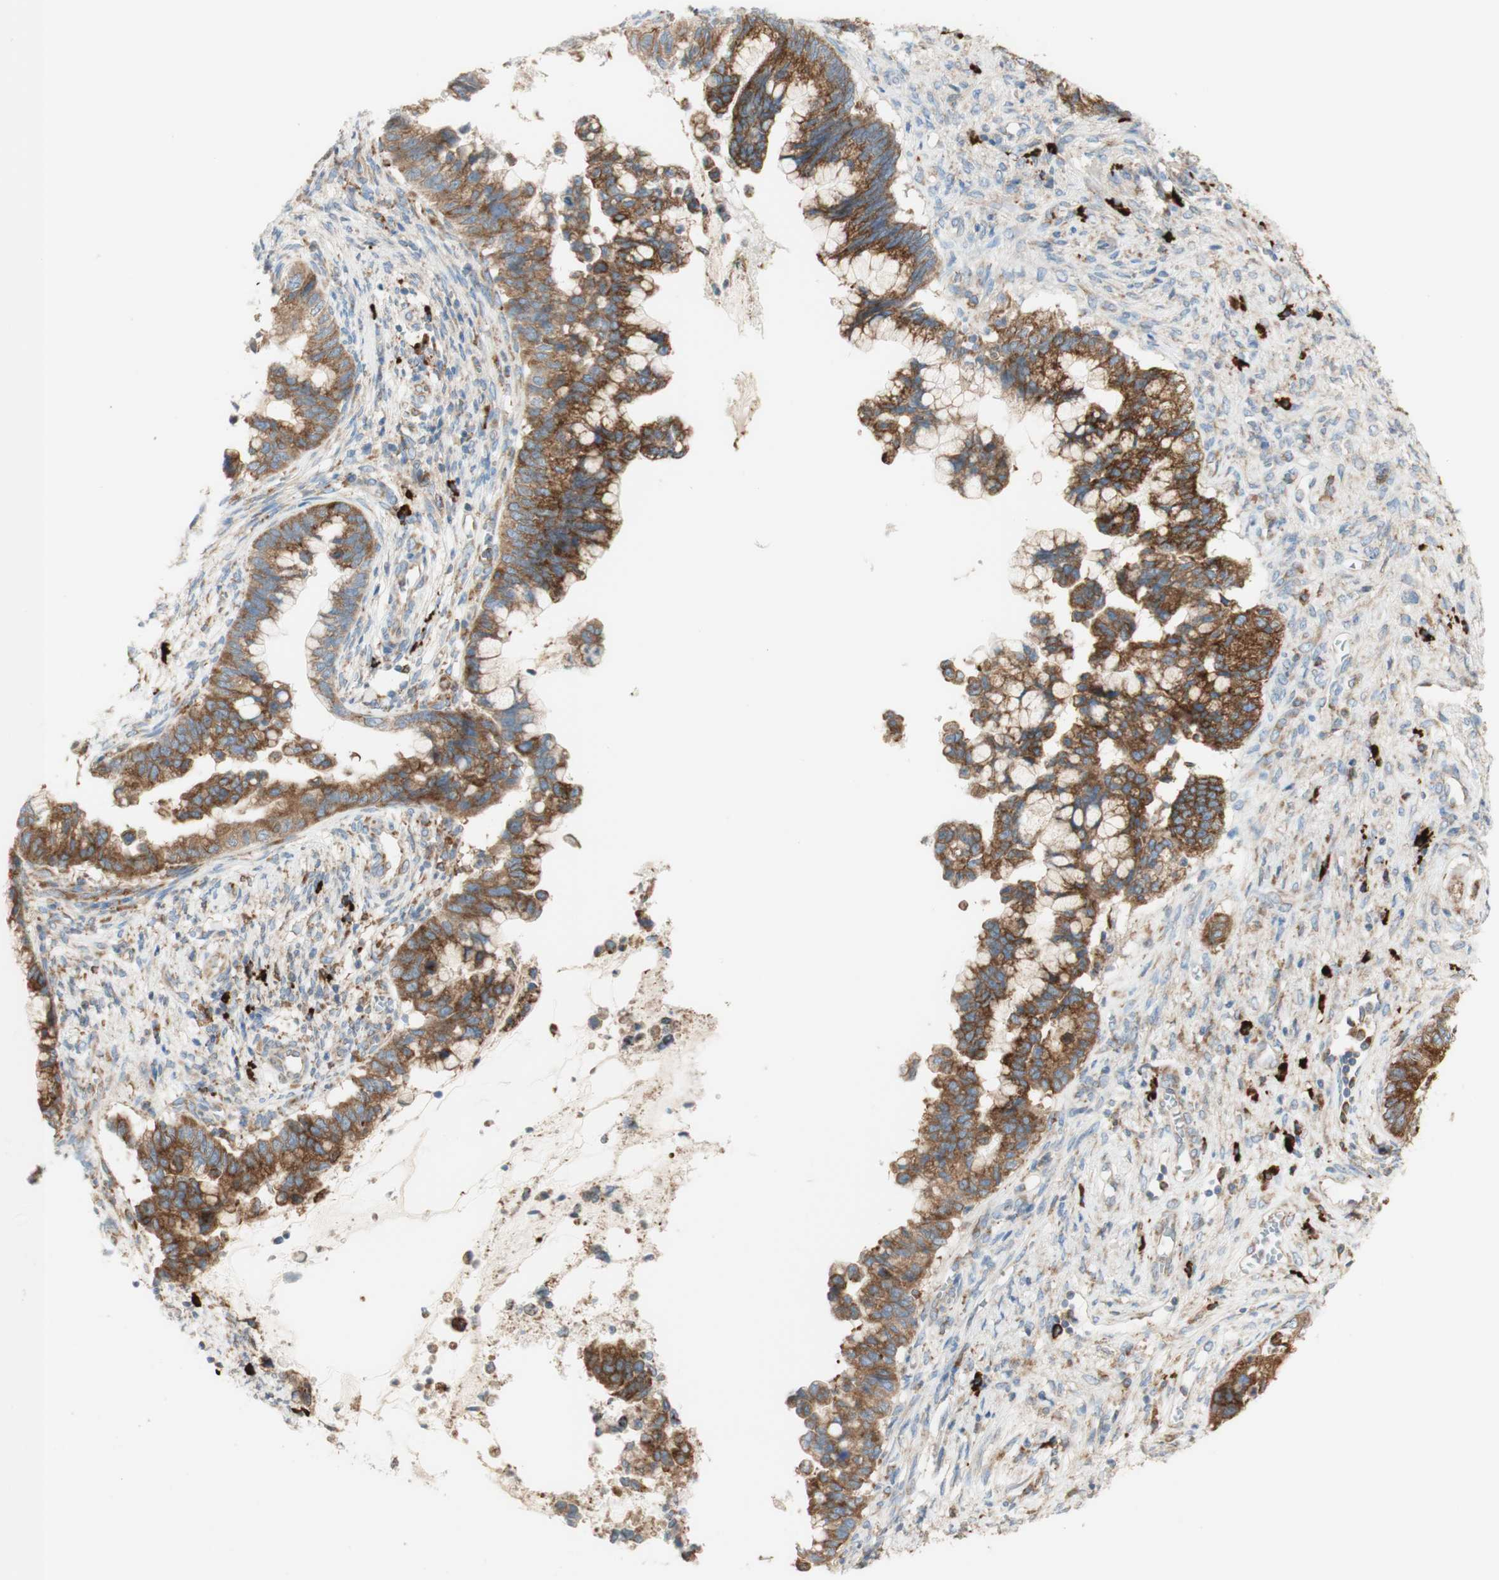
{"staining": {"intensity": "strong", "quantity": ">75%", "location": "cytoplasmic/membranous"}, "tissue": "cervical cancer", "cell_type": "Tumor cells", "image_type": "cancer", "snomed": [{"axis": "morphology", "description": "Adenocarcinoma, NOS"}, {"axis": "topography", "description": "Cervix"}], "caption": "Cervical adenocarcinoma stained with a brown dye demonstrates strong cytoplasmic/membranous positive positivity in about >75% of tumor cells.", "gene": "MANF", "patient": {"sex": "female", "age": 44}}